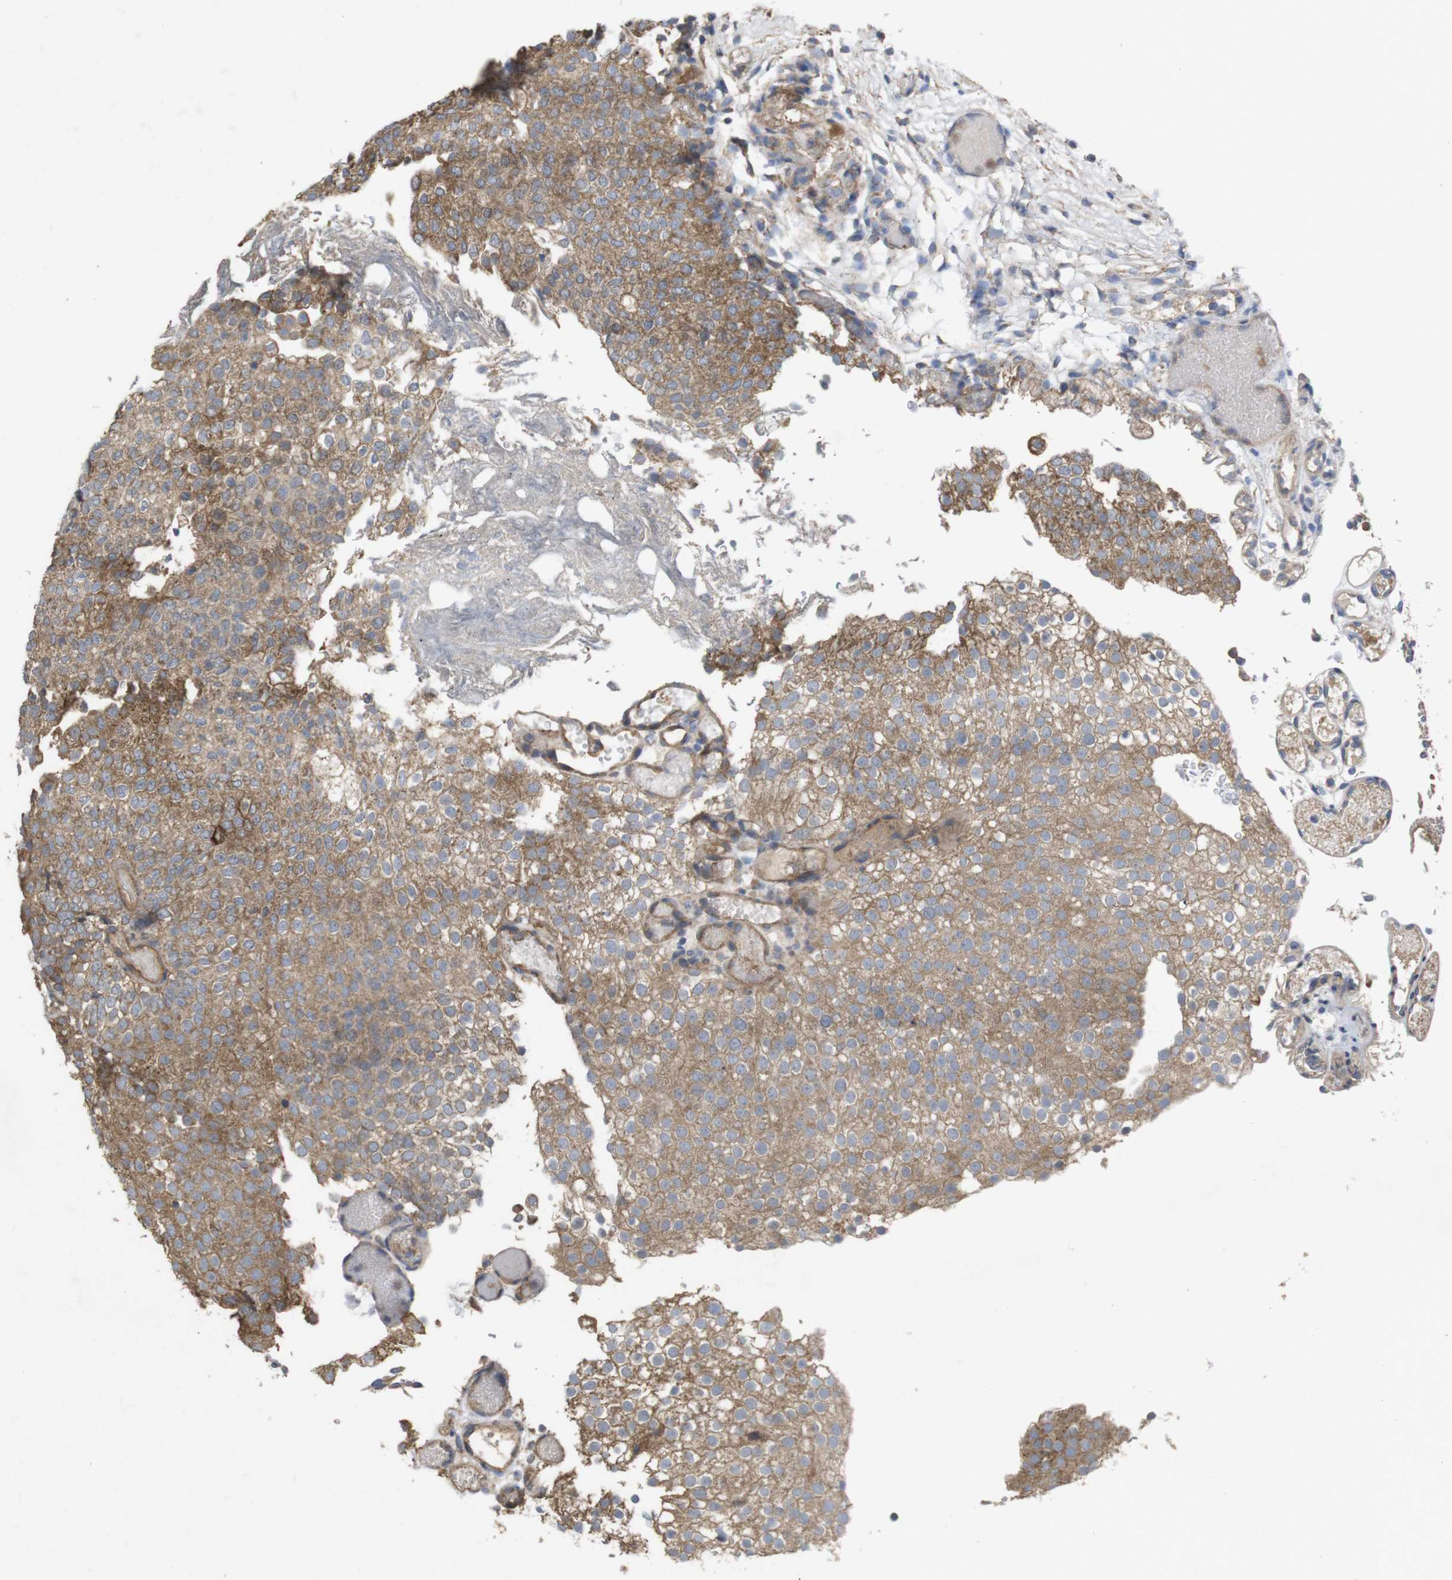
{"staining": {"intensity": "moderate", "quantity": ">75%", "location": "cytoplasmic/membranous"}, "tissue": "urothelial cancer", "cell_type": "Tumor cells", "image_type": "cancer", "snomed": [{"axis": "morphology", "description": "Urothelial carcinoma, Low grade"}, {"axis": "topography", "description": "Urinary bladder"}], "caption": "The immunohistochemical stain highlights moderate cytoplasmic/membranous staining in tumor cells of low-grade urothelial carcinoma tissue.", "gene": "KCNS3", "patient": {"sex": "male", "age": 78}}